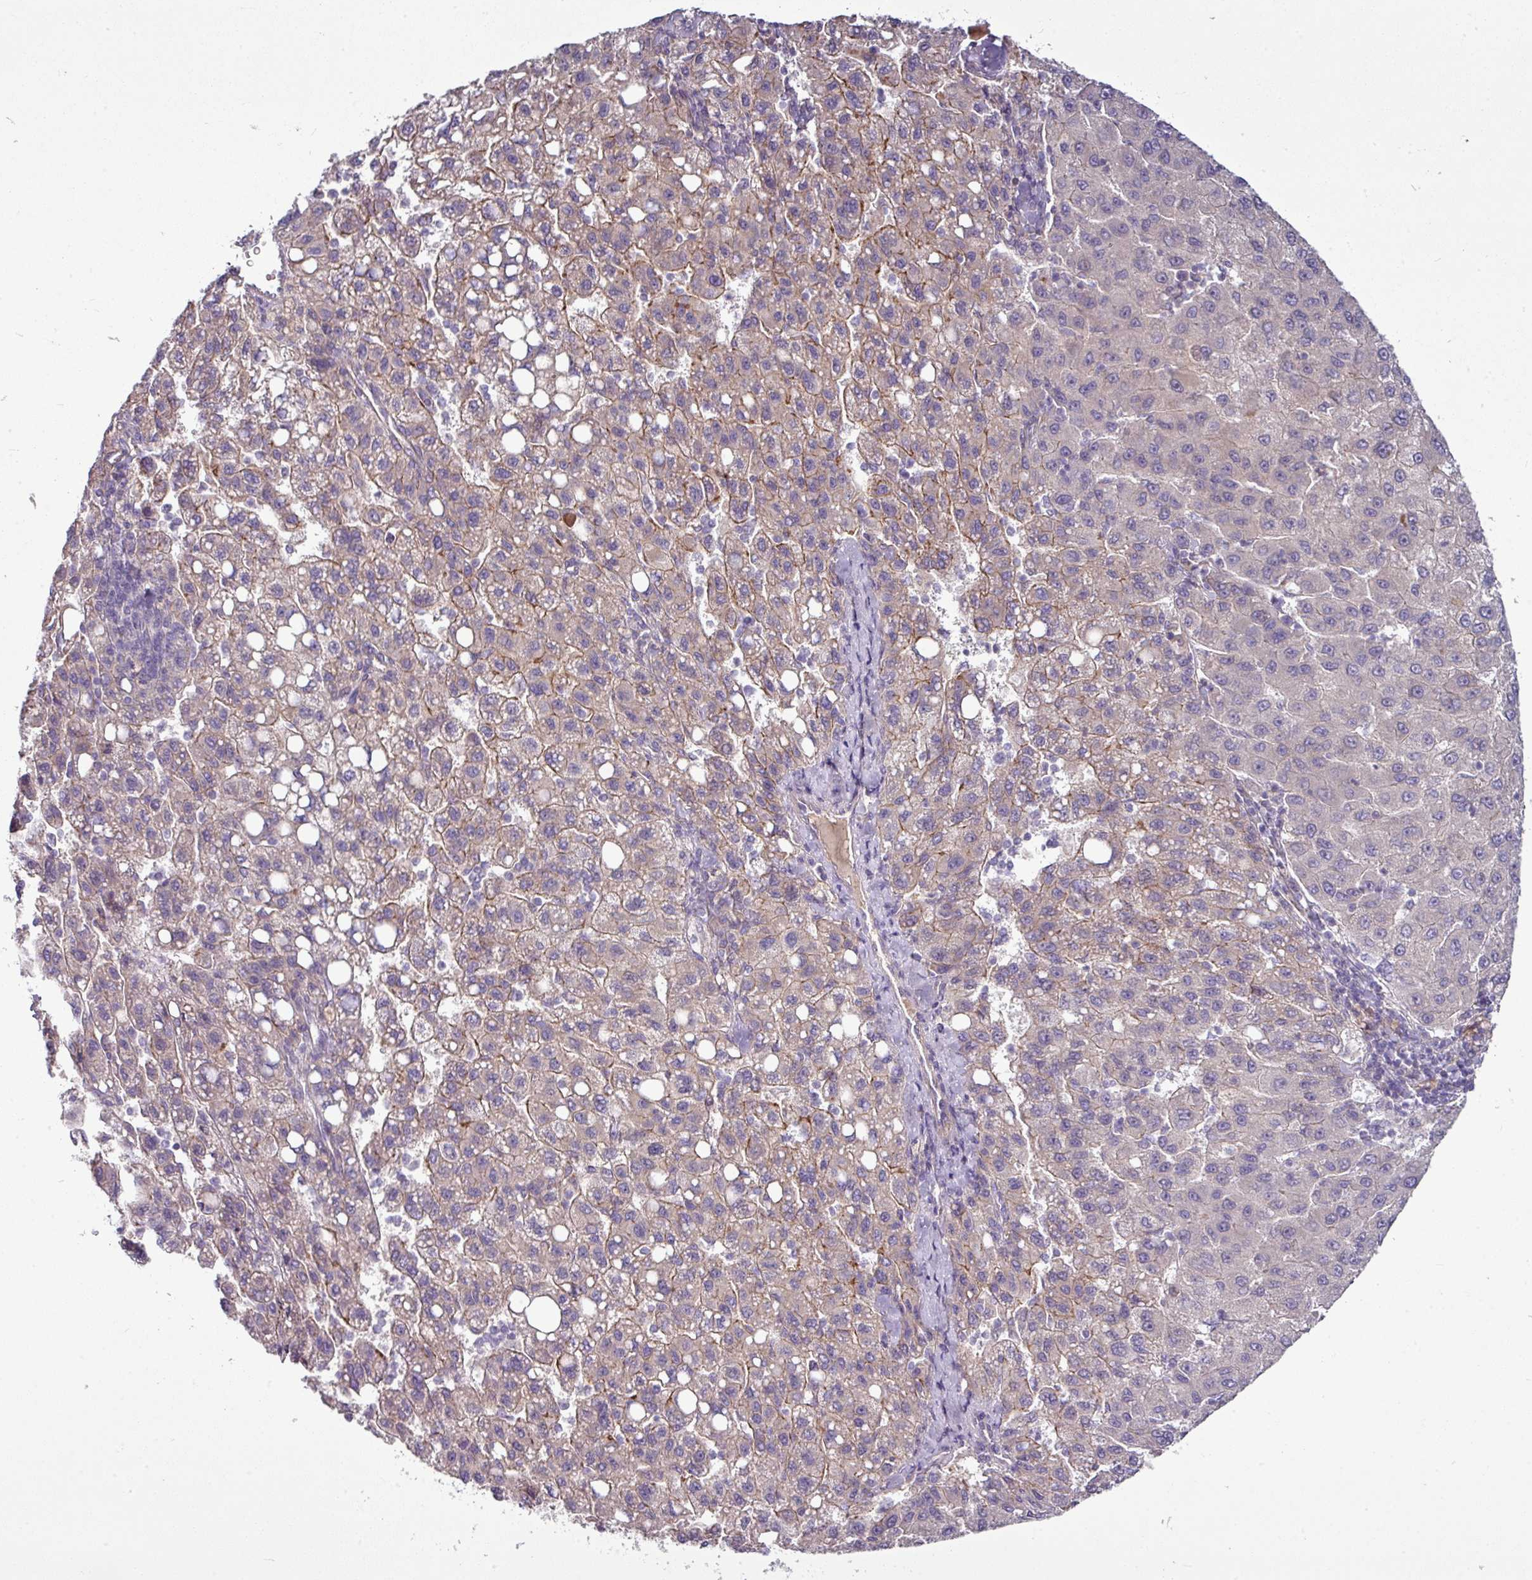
{"staining": {"intensity": "moderate", "quantity": "<25%", "location": "cytoplasmic/membranous"}, "tissue": "liver cancer", "cell_type": "Tumor cells", "image_type": "cancer", "snomed": [{"axis": "morphology", "description": "Carcinoma, Hepatocellular, NOS"}, {"axis": "topography", "description": "Liver"}], "caption": "IHC staining of liver cancer (hepatocellular carcinoma), which shows low levels of moderate cytoplasmic/membranous staining in about <25% of tumor cells indicating moderate cytoplasmic/membranous protein staining. The staining was performed using DAB (brown) for protein detection and nuclei were counterstained in hematoxylin (blue).", "gene": "GAN", "patient": {"sex": "female", "age": 82}}